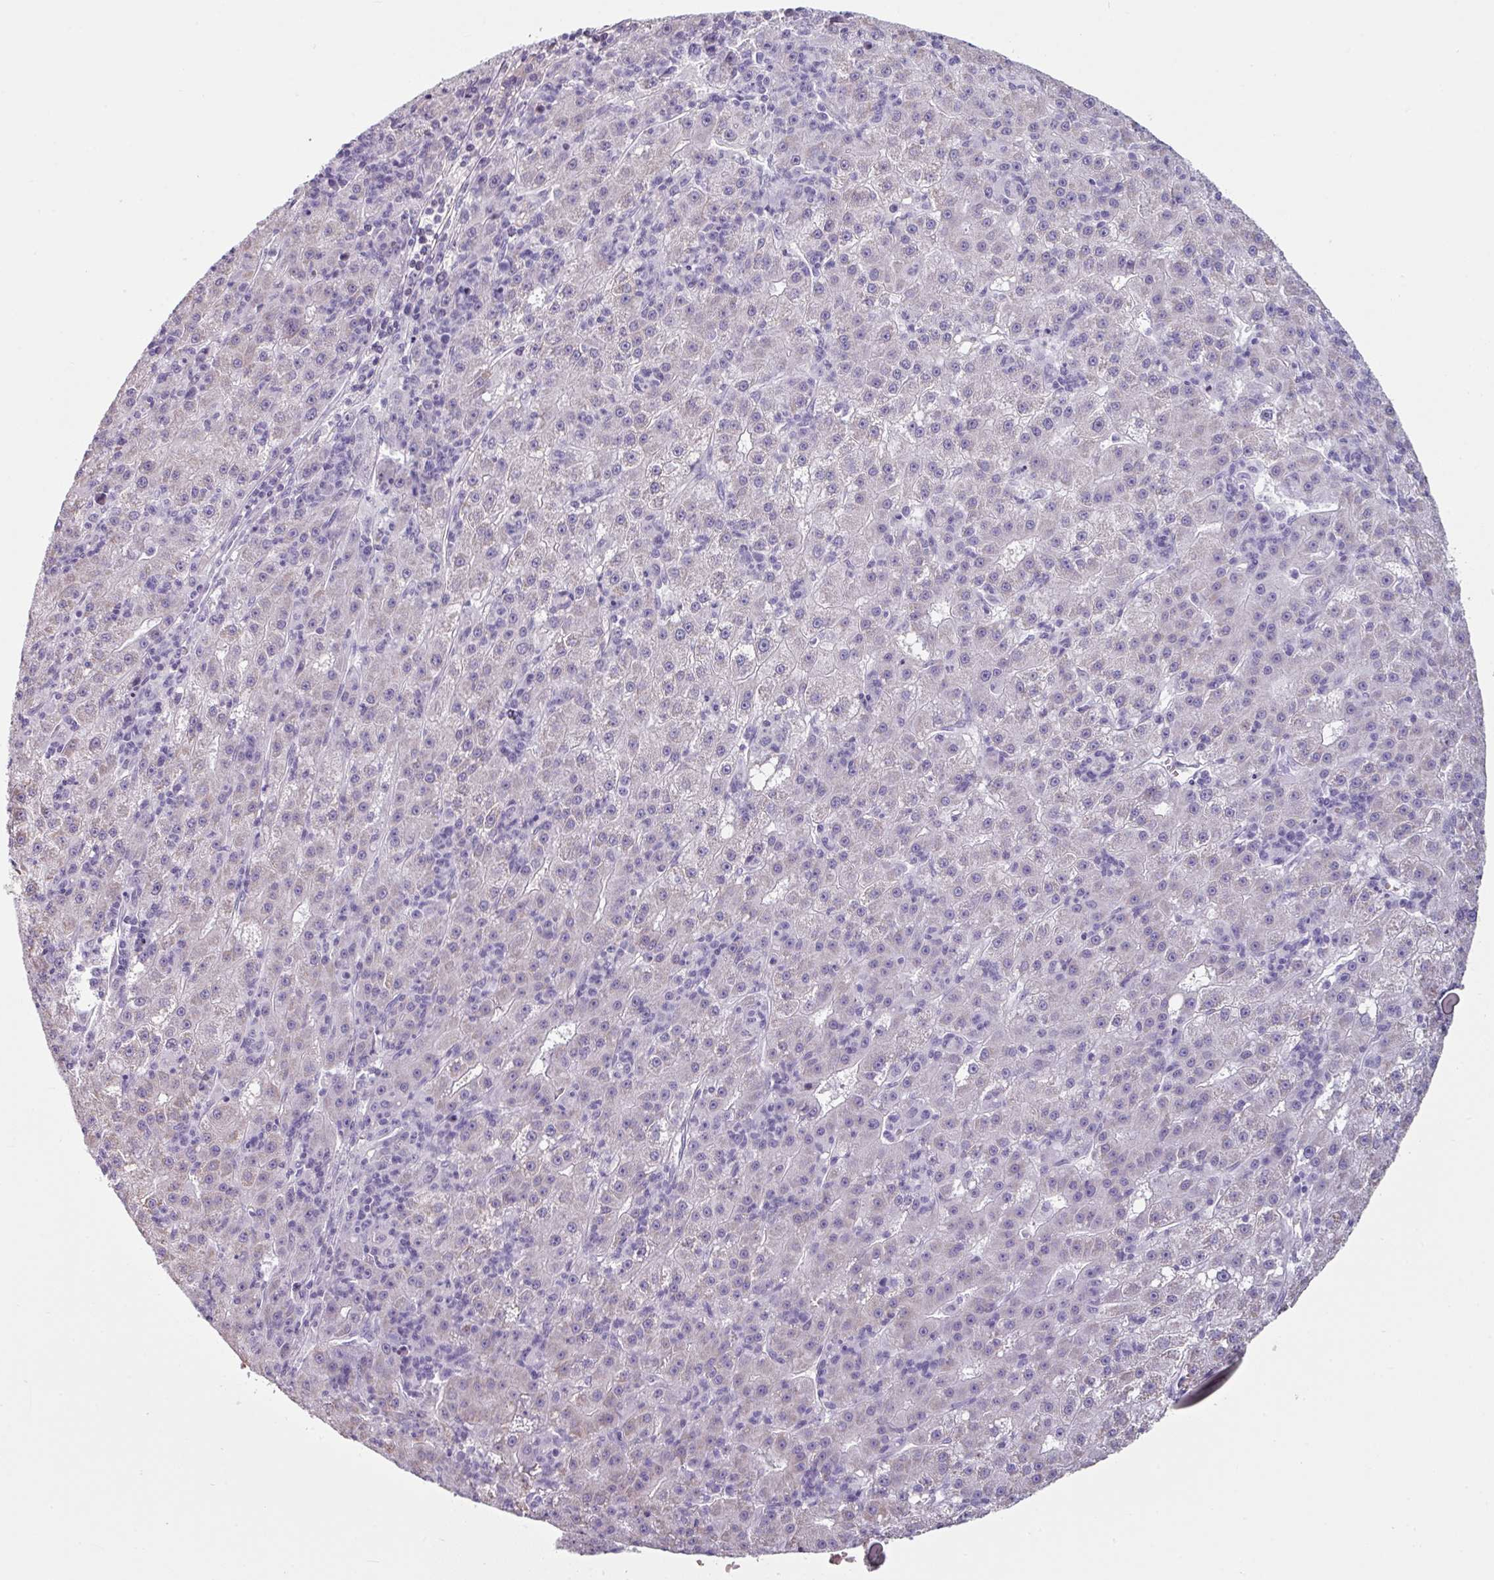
{"staining": {"intensity": "negative", "quantity": "none", "location": "none"}, "tissue": "liver cancer", "cell_type": "Tumor cells", "image_type": "cancer", "snomed": [{"axis": "morphology", "description": "Carcinoma, Hepatocellular, NOS"}, {"axis": "topography", "description": "Liver"}], "caption": "Immunohistochemistry (IHC) micrograph of hepatocellular carcinoma (liver) stained for a protein (brown), which displays no staining in tumor cells.", "gene": "CLCA1", "patient": {"sex": "male", "age": 76}}